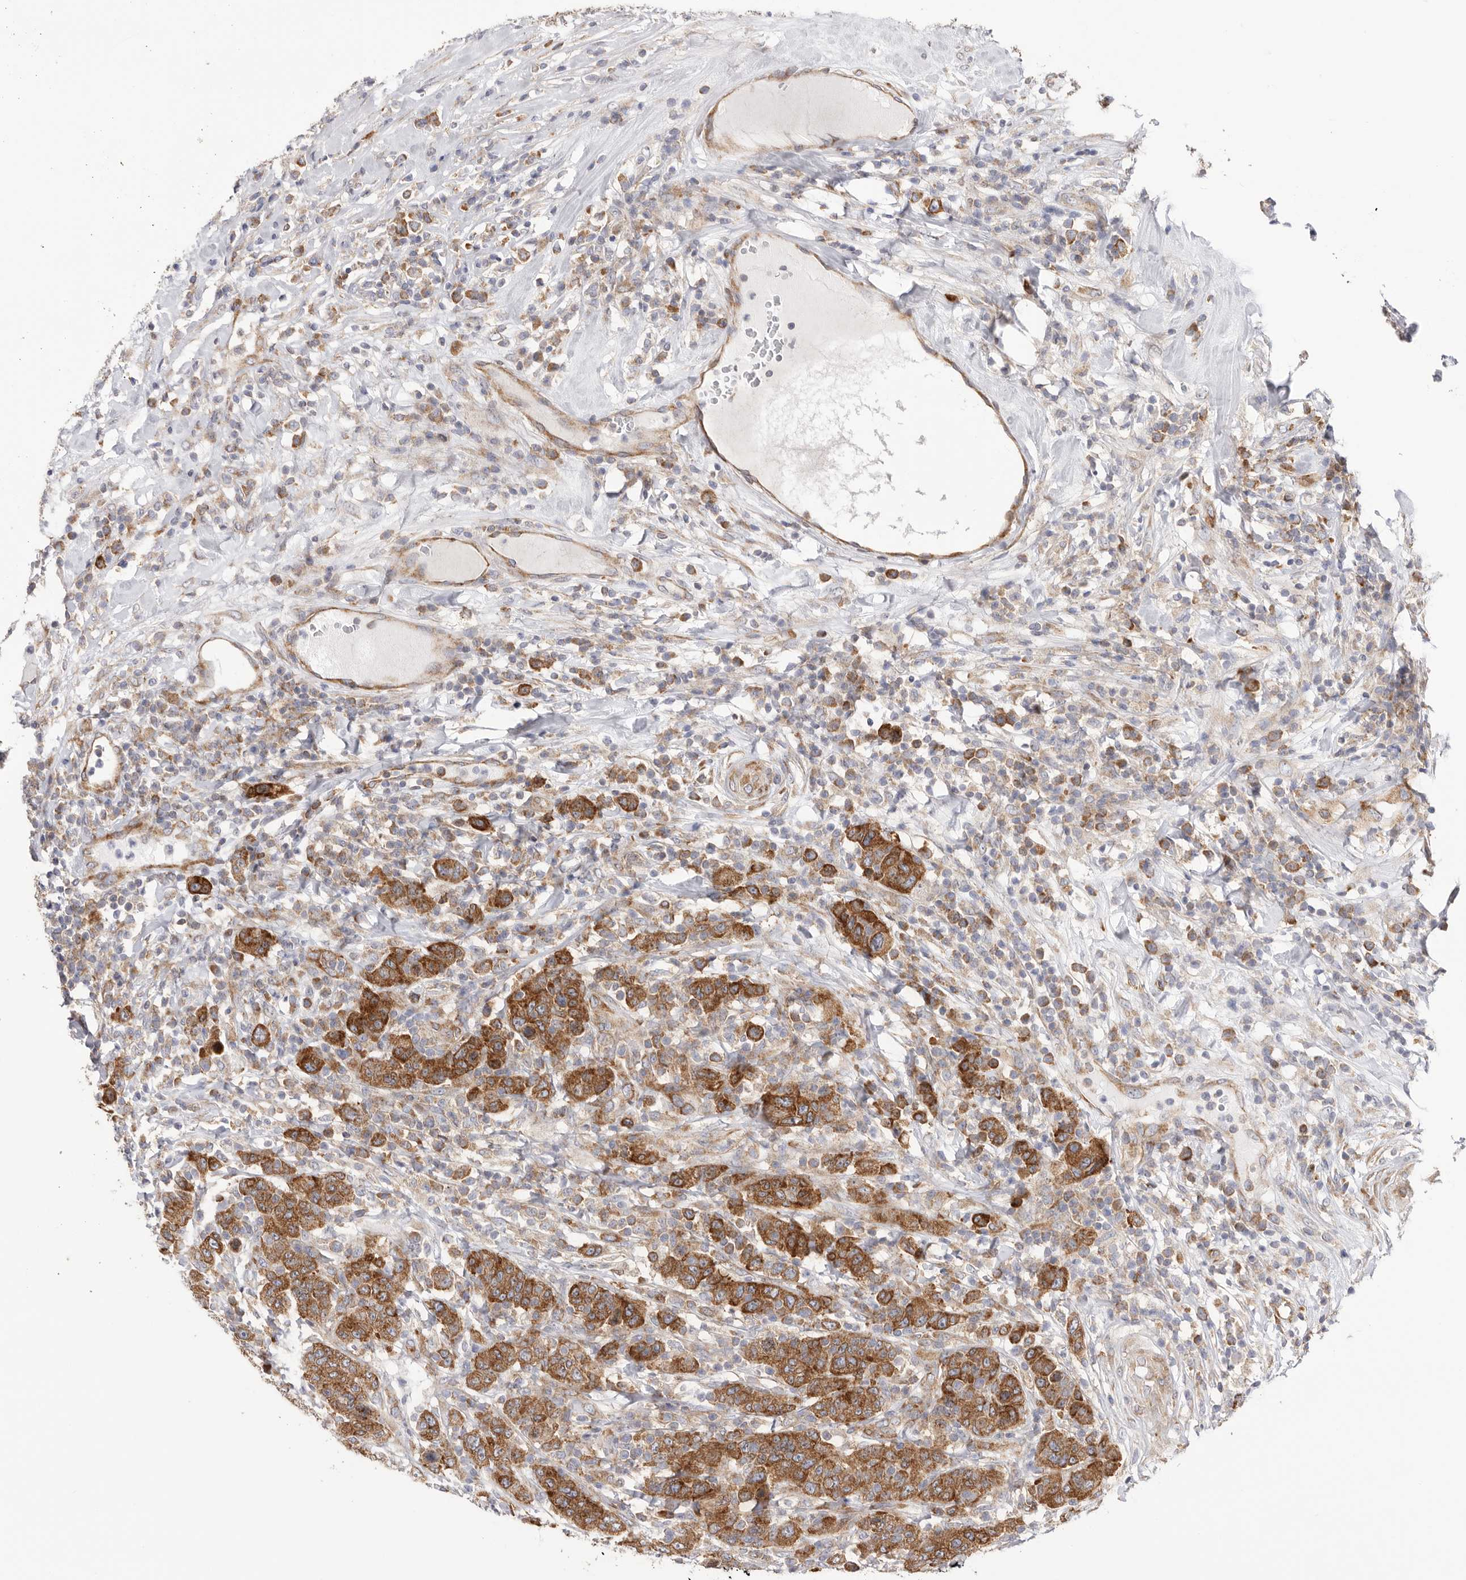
{"staining": {"intensity": "strong", "quantity": ">75%", "location": "cytoplasmic/membranous"}, "tissue": "breast cancer", "cell_type": "Tumor cells", "image_type": "cancer", "snomed": [{"axis": "morphology", "description": "Duct carcinoma"}, {"axis": "topography", "description": "Breast"}], "caption": "Breast cancer stained with DAB (3,3'-diaminobenzidine) immunohistochemistry (IHC) exhibits high levels of strong cytoplasmic/membranous expression in approximately >75% of tumor cells. (DAB IHC with brightfield microscopy, high magnification).", "gene": "SERBP1", "patient": {"sex": "female", "age": 37}}